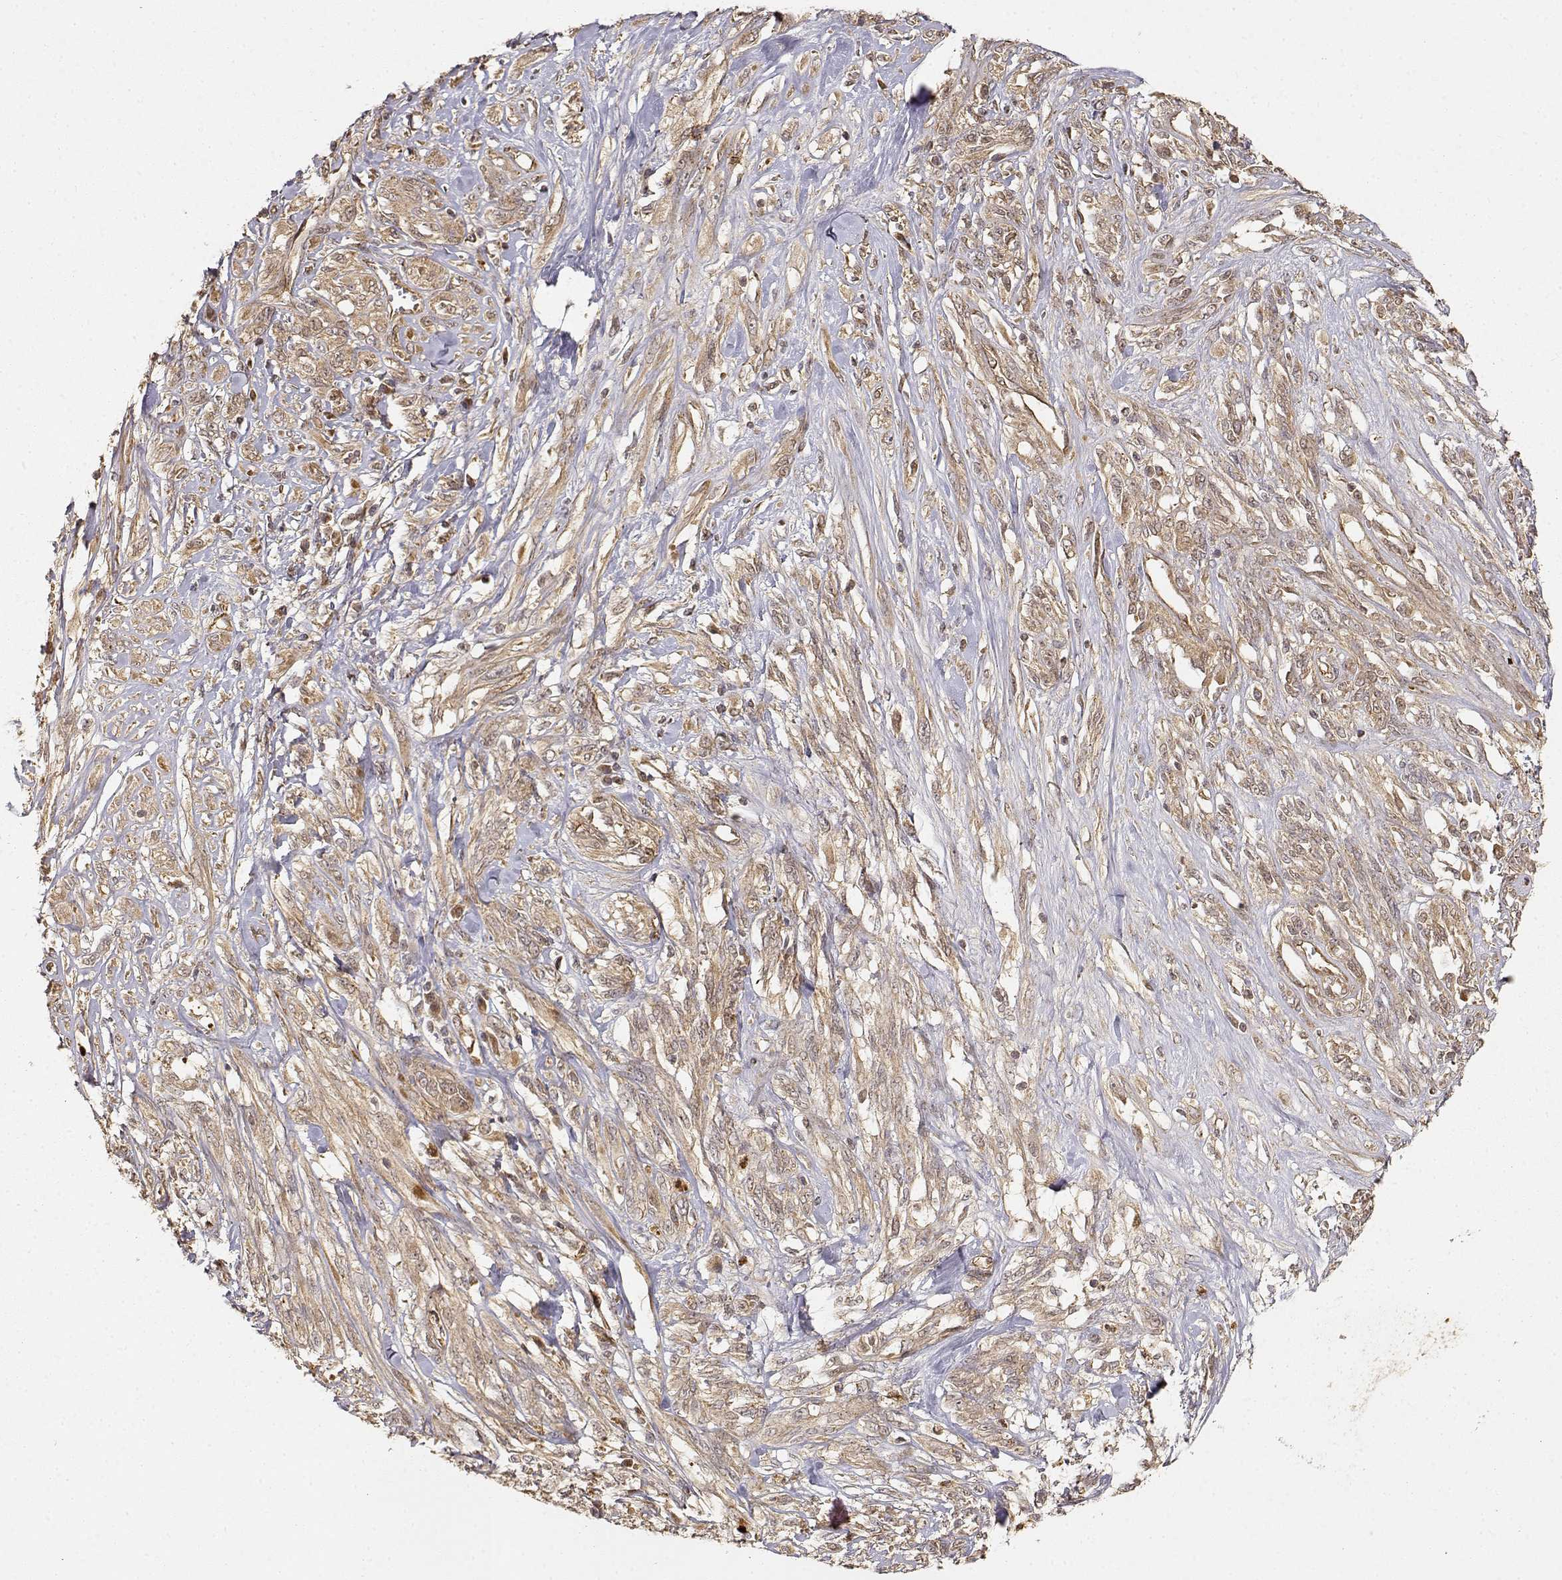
{"staining": {"intensity": "weak", "quantity": ">75%", "location": "cytoplasmic/membranous"}, "tissue": "melanoma", "cell_type": "Tumor cells", "image_type": "cancer", "snomed": [{"axis": "morphology", "description": "Malignant melanoma, NOS"}, {"axis": "topography", "description": "Skin"}], "caption": "Malignant melanoma tissue demonstrates weak cytoplasmic/membranous staining in approximately >75% of tumor cells, visualized by immunohistochemistry.", "gene": "CDK5RAP2", "patient": {"sex": "female", "age": 91}}